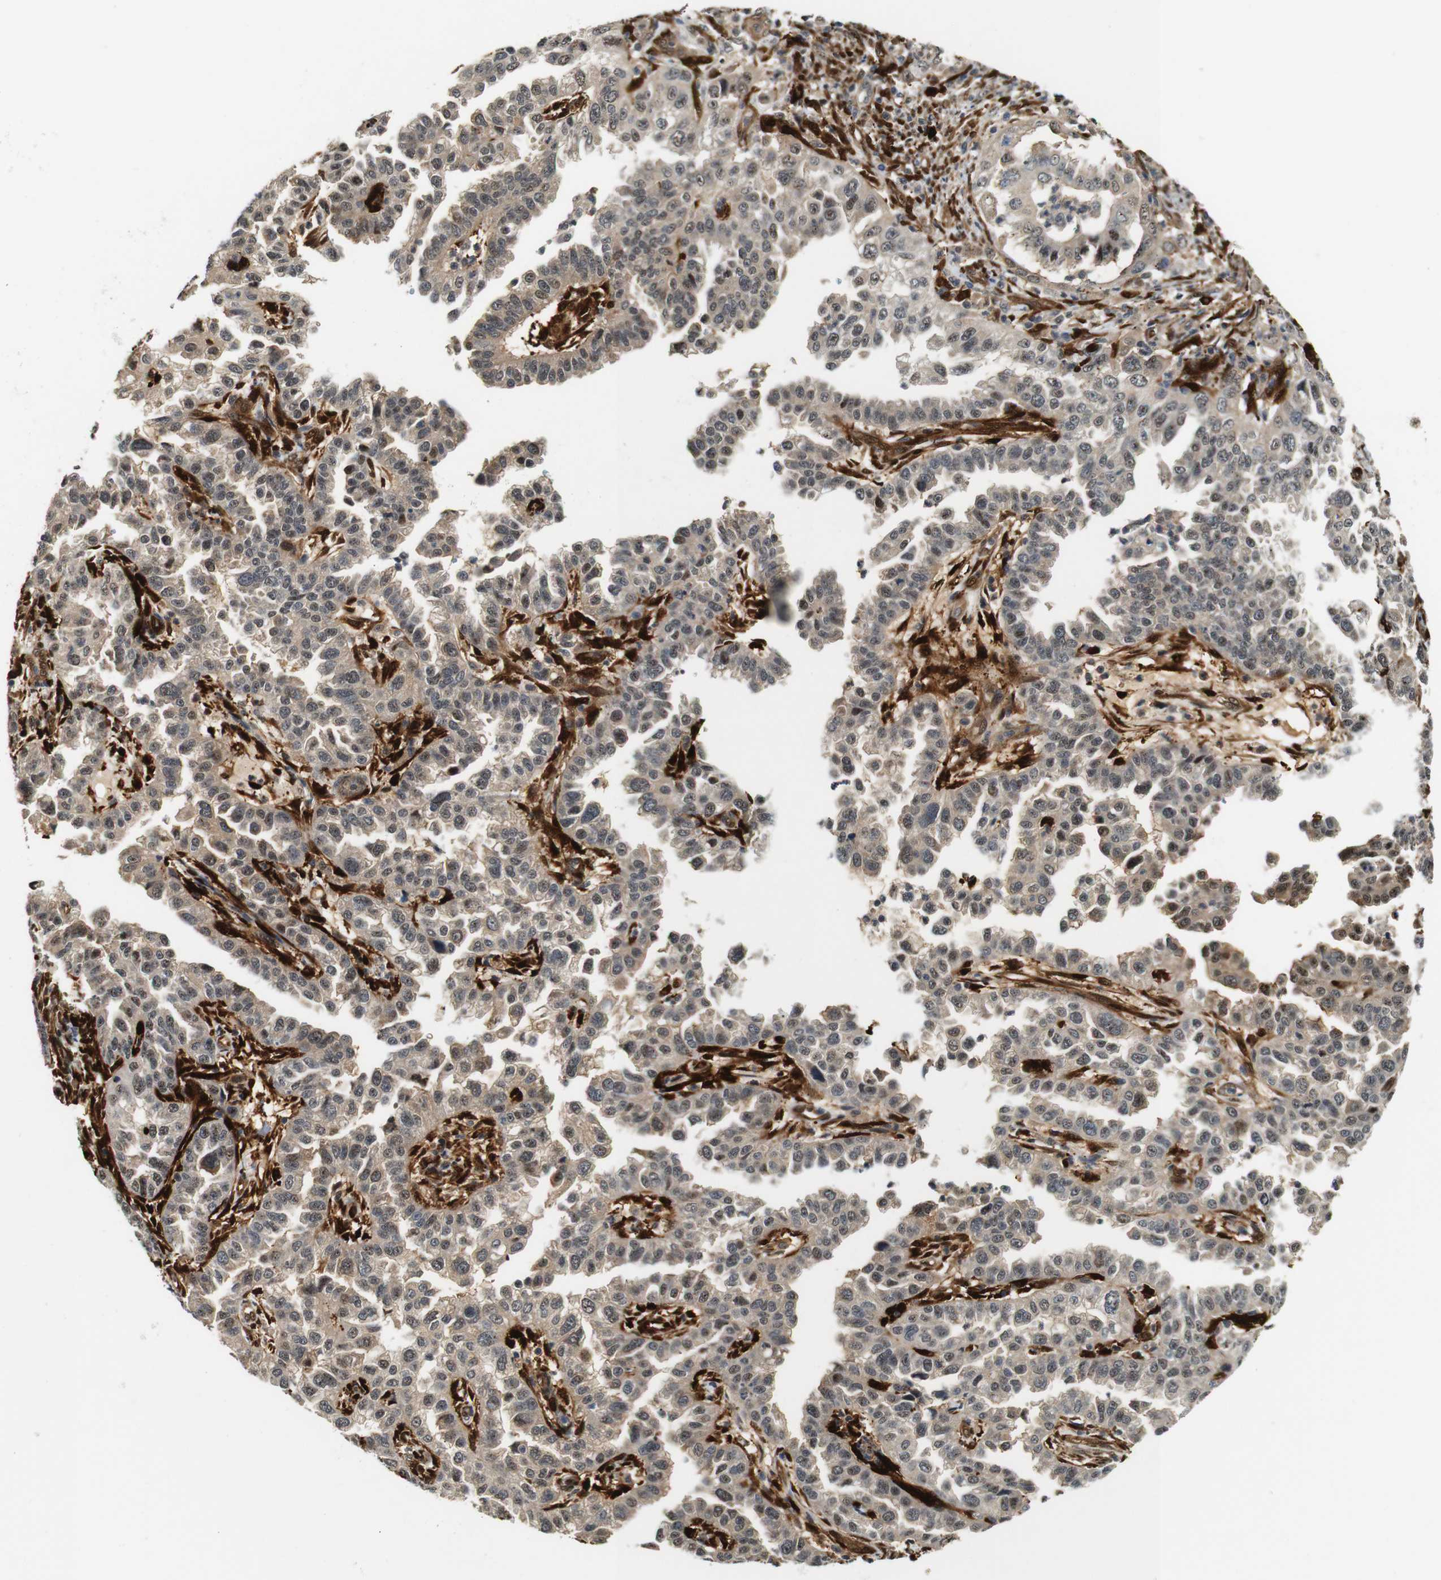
{"staining": {"intensity": "weak", "quantity": ">75%", "location": "cytoplasmic/membranous,nuclear"}, "tissue": "endometrial cancer", "cell_type": "Tumor cells", "image_type": "cancer", "snomed": [{"axis": "morphology", "description": "Adenocarcinoma, NOS"}, {"axis": "topography", "description": "Endometrium"}], "caption": "Protein expression analysis of endometrial cancer (adenocarcinoma) reveals weak cytoplasmic/membranous and nuclear expression in approximately >75% of tumor cells.", "gene": "LXN", "patient": {"sex": "female", "age": 85}}